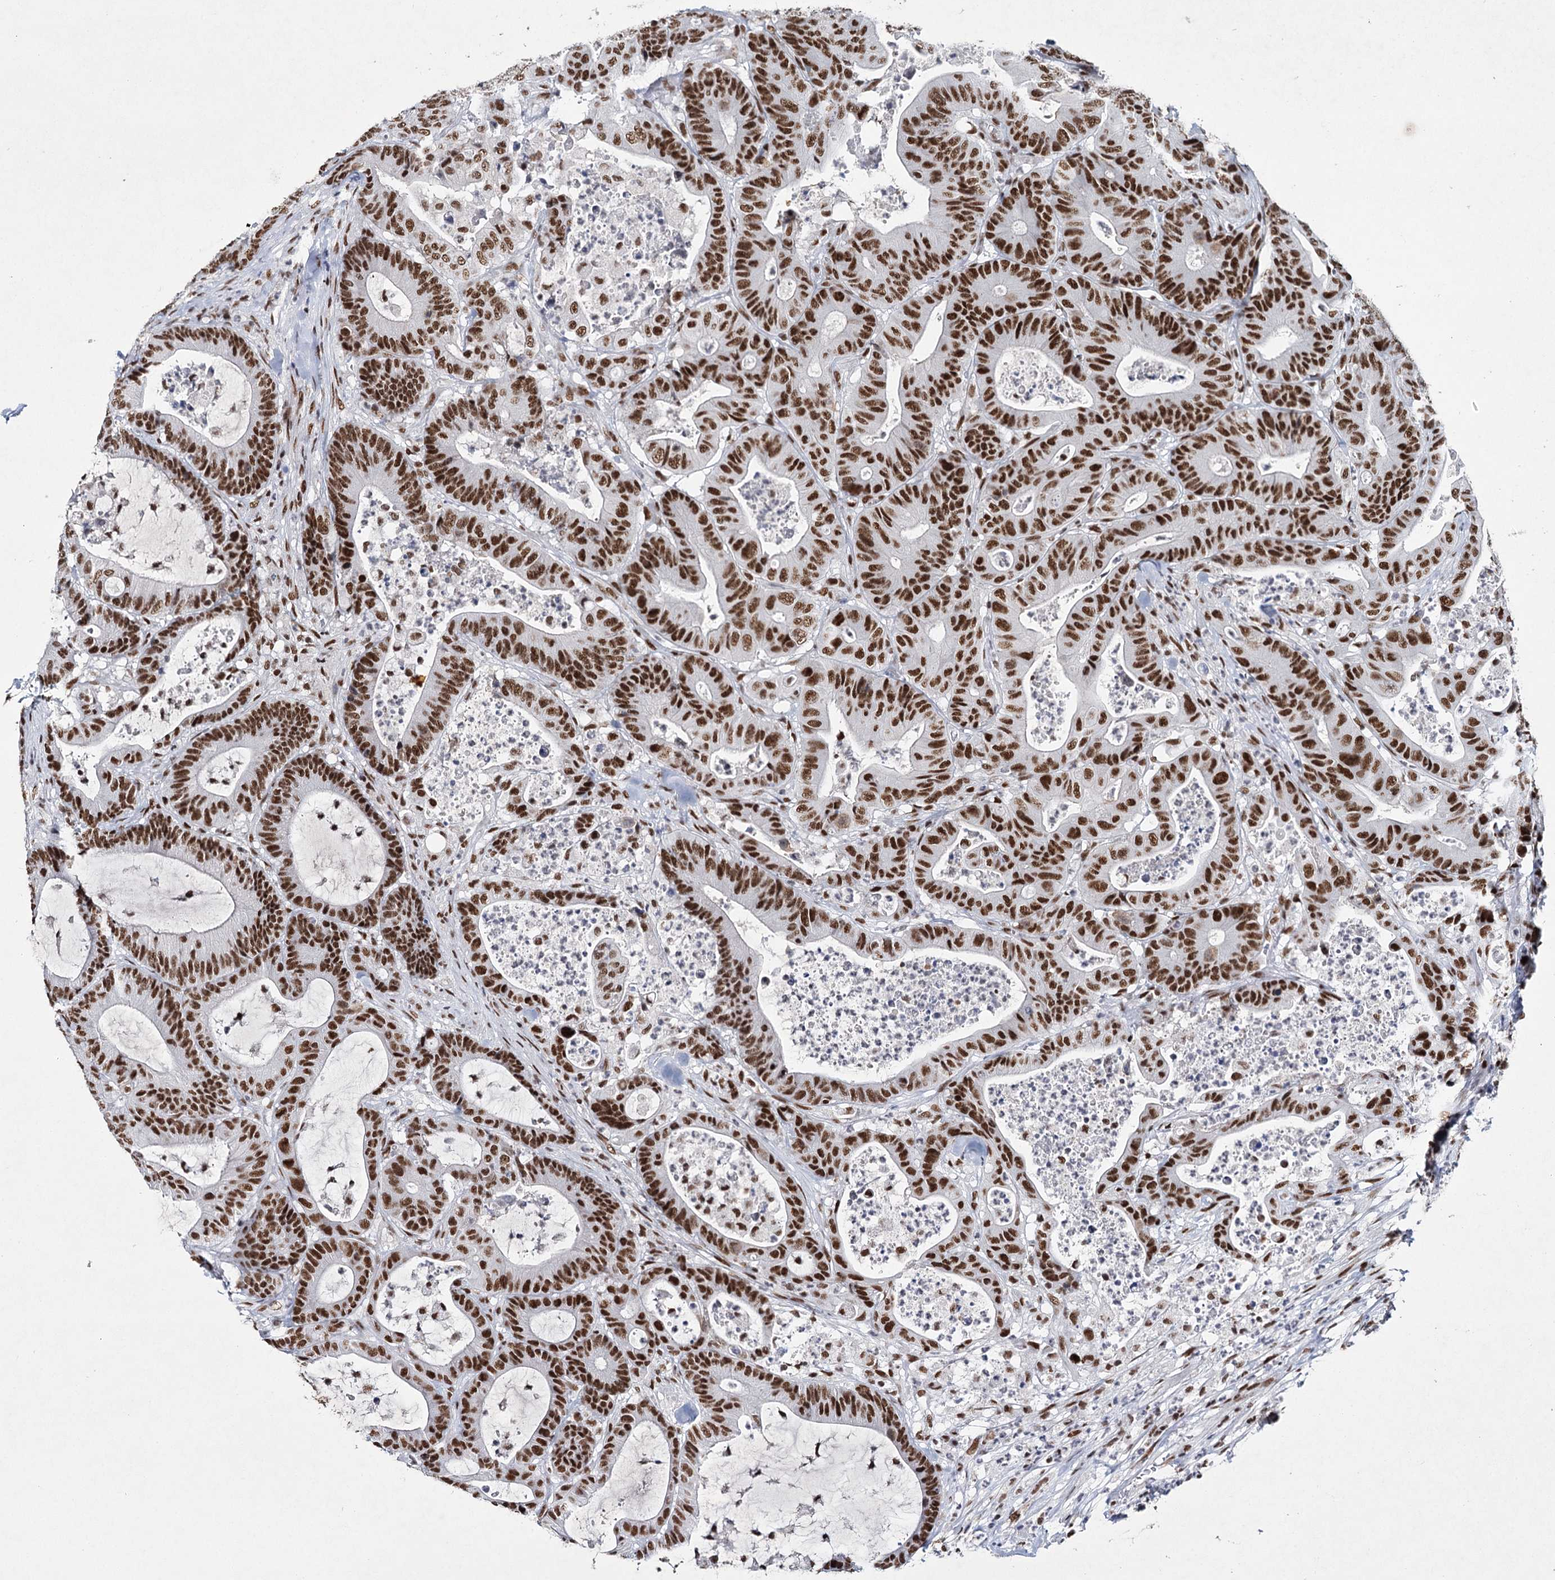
{"staining": {"intensity": "strong", "quantity": ">75%", "location": "nuclear"}, "tissue": "colorectal cancer", "cell_type": "Tumor cells", "image_type": "cancer", "snomed": [{"axis": "morphology", "description": "Adenocarcinoma, NOS"}, {"axis": "topography", "description": "Colon"}], "caption": "Immunohistochemistry (IHC) micrograph of neoplastic tissue: colorectal adenocarcinoma stained using immunohistochemistry displays high levels of strong protein expression localized specifically in the nuclear of tumor cells, appearing as a nuclear brown color.", "gene": "SCAF8", "patient": {"sex": "female", "age": 84}}